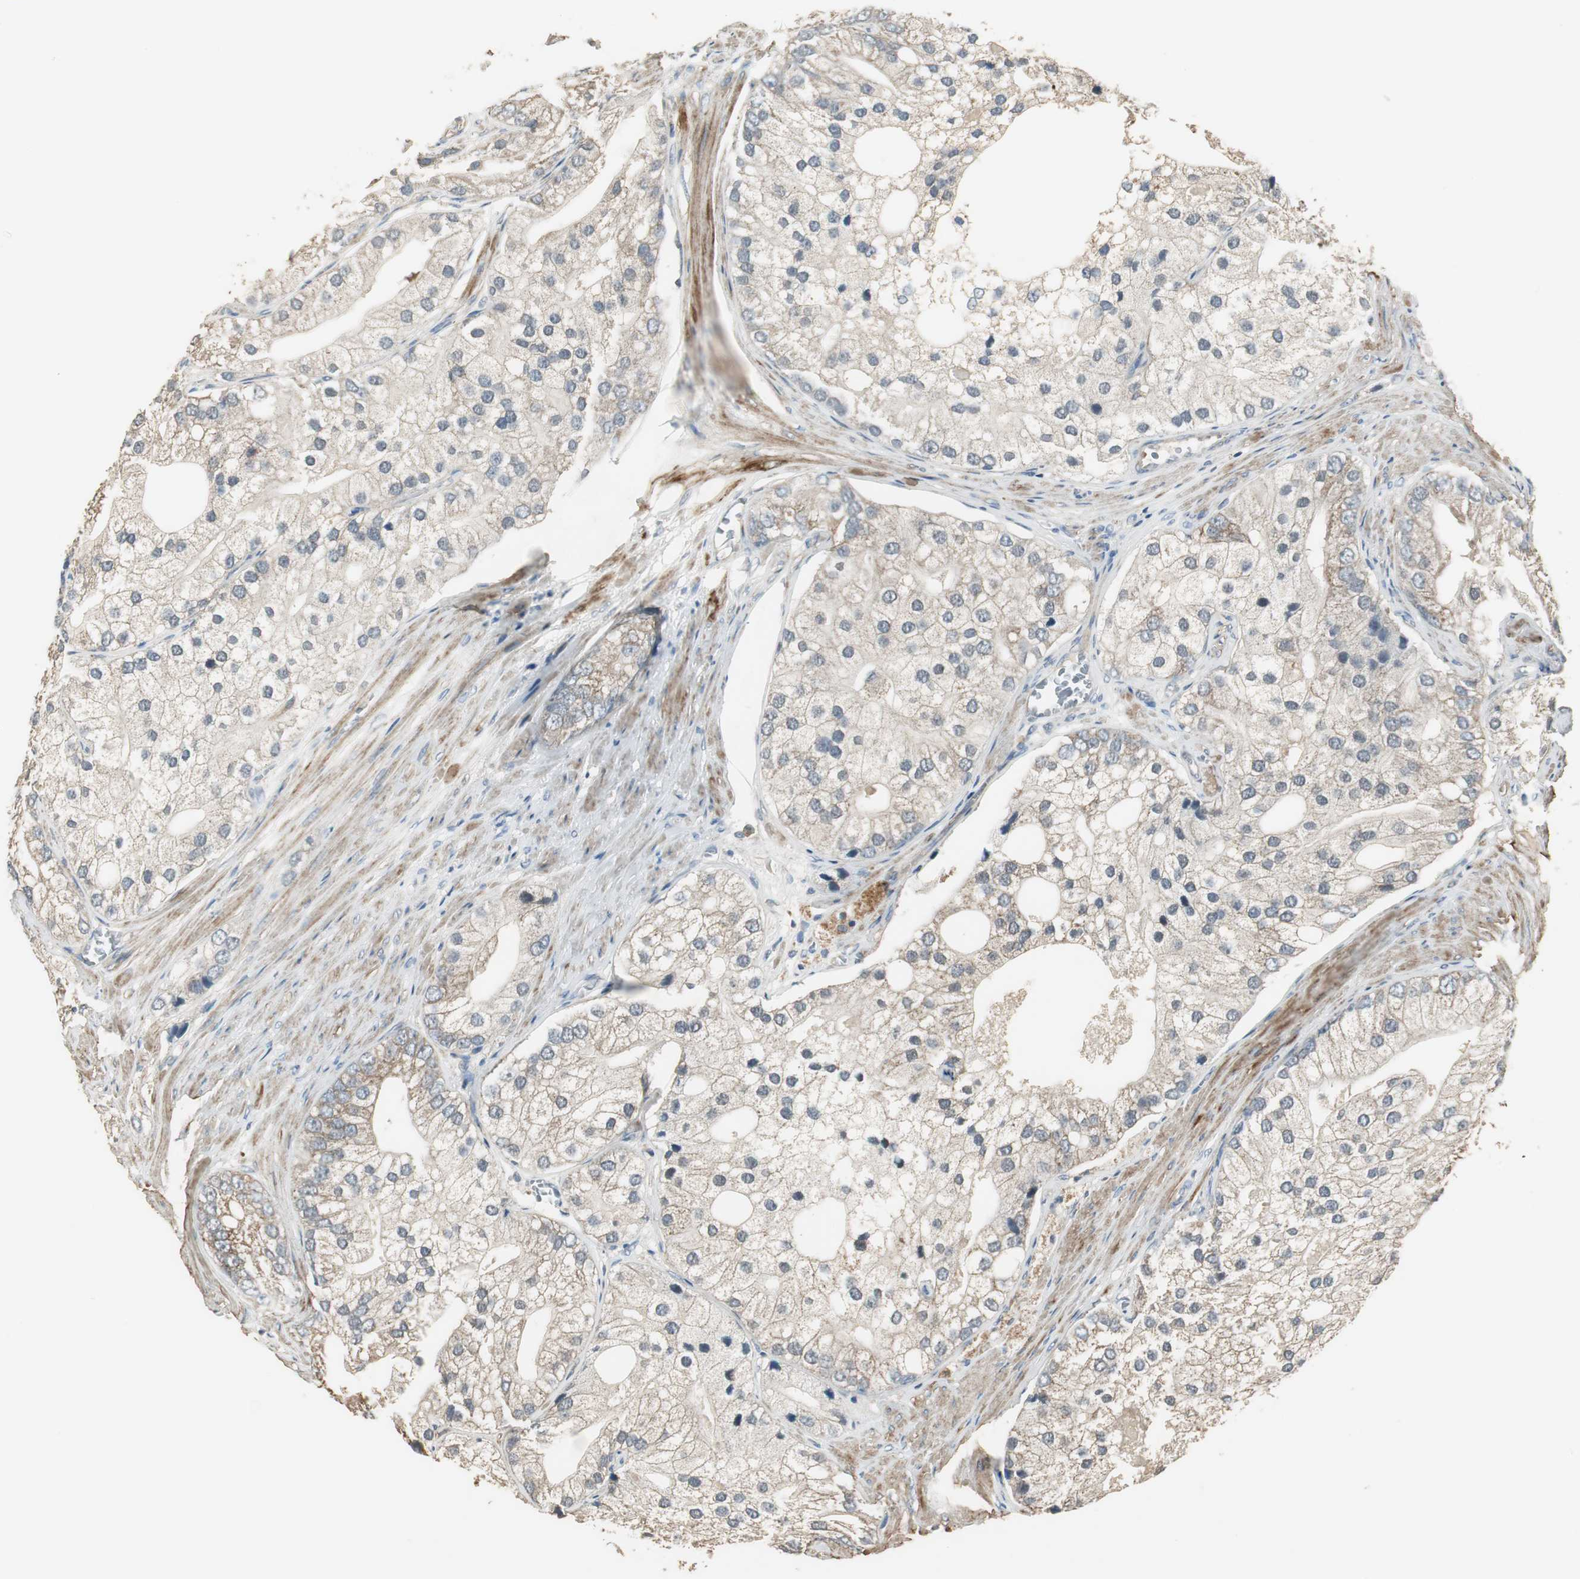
{"staining": {"intensity": "weak", "quantity": "25%-75%", "location": "cytoplasmic/membranous"}, "tissue": "prostate cancer", "cell_type": "Tumor cells", "image_type": "cancer", "snomed": [{"axis": "morphology", "description": "Adenocarcinoma, Low grade"}, {"axis": "topography", "description": "Prostate"}], "caption": "Human prostate cancer stained with a protein marker displays weak staining in tumor cells.", "gene": "MSTO1", "patient": {"sex": "male", "age": 69}}